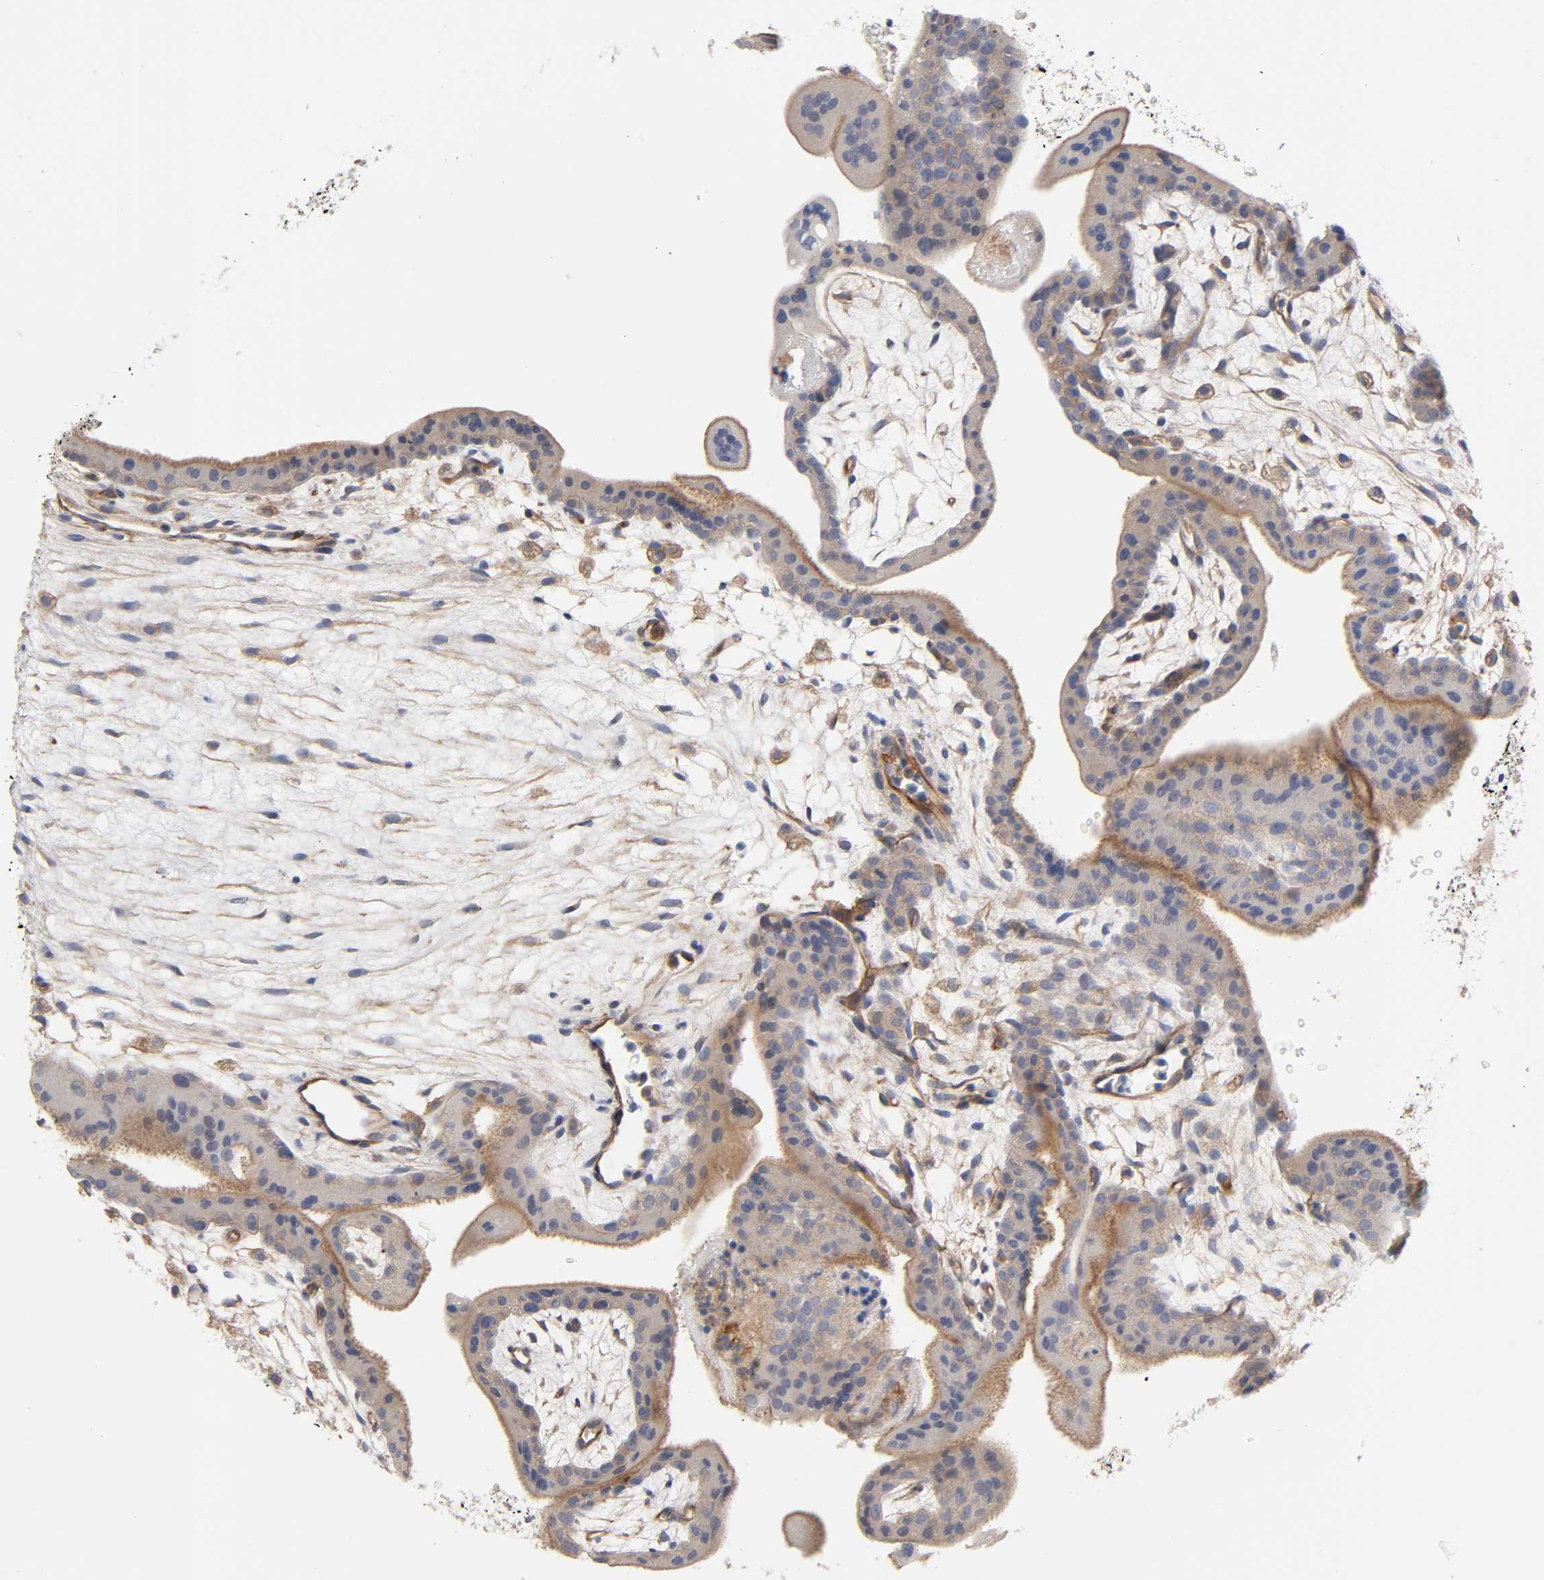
{"staining": {"intensity": "weak", "quantity": "25%-75%", "location": "cytoplasmic/membranous"}, "tissue": "placenta", "cell_type": "Trophoblastic cells", "image_type": "normal", "snomed": [{"axis": "morphology", "description": "Normal tissue, NOS"}, {"axis": "topography", "description": "Placenta"}], "caption": "Immunohistochemical staining of benign human placenta shows 25%-75% levels of weak cytoplasmic/membranous protein staining in approximately 25%-75% of trophoblastic cells. The protein is shown in brown color, while the nuclei are stained blue.", "gene": "RAB13", "patient": {"sex": "female", "age": 35}}